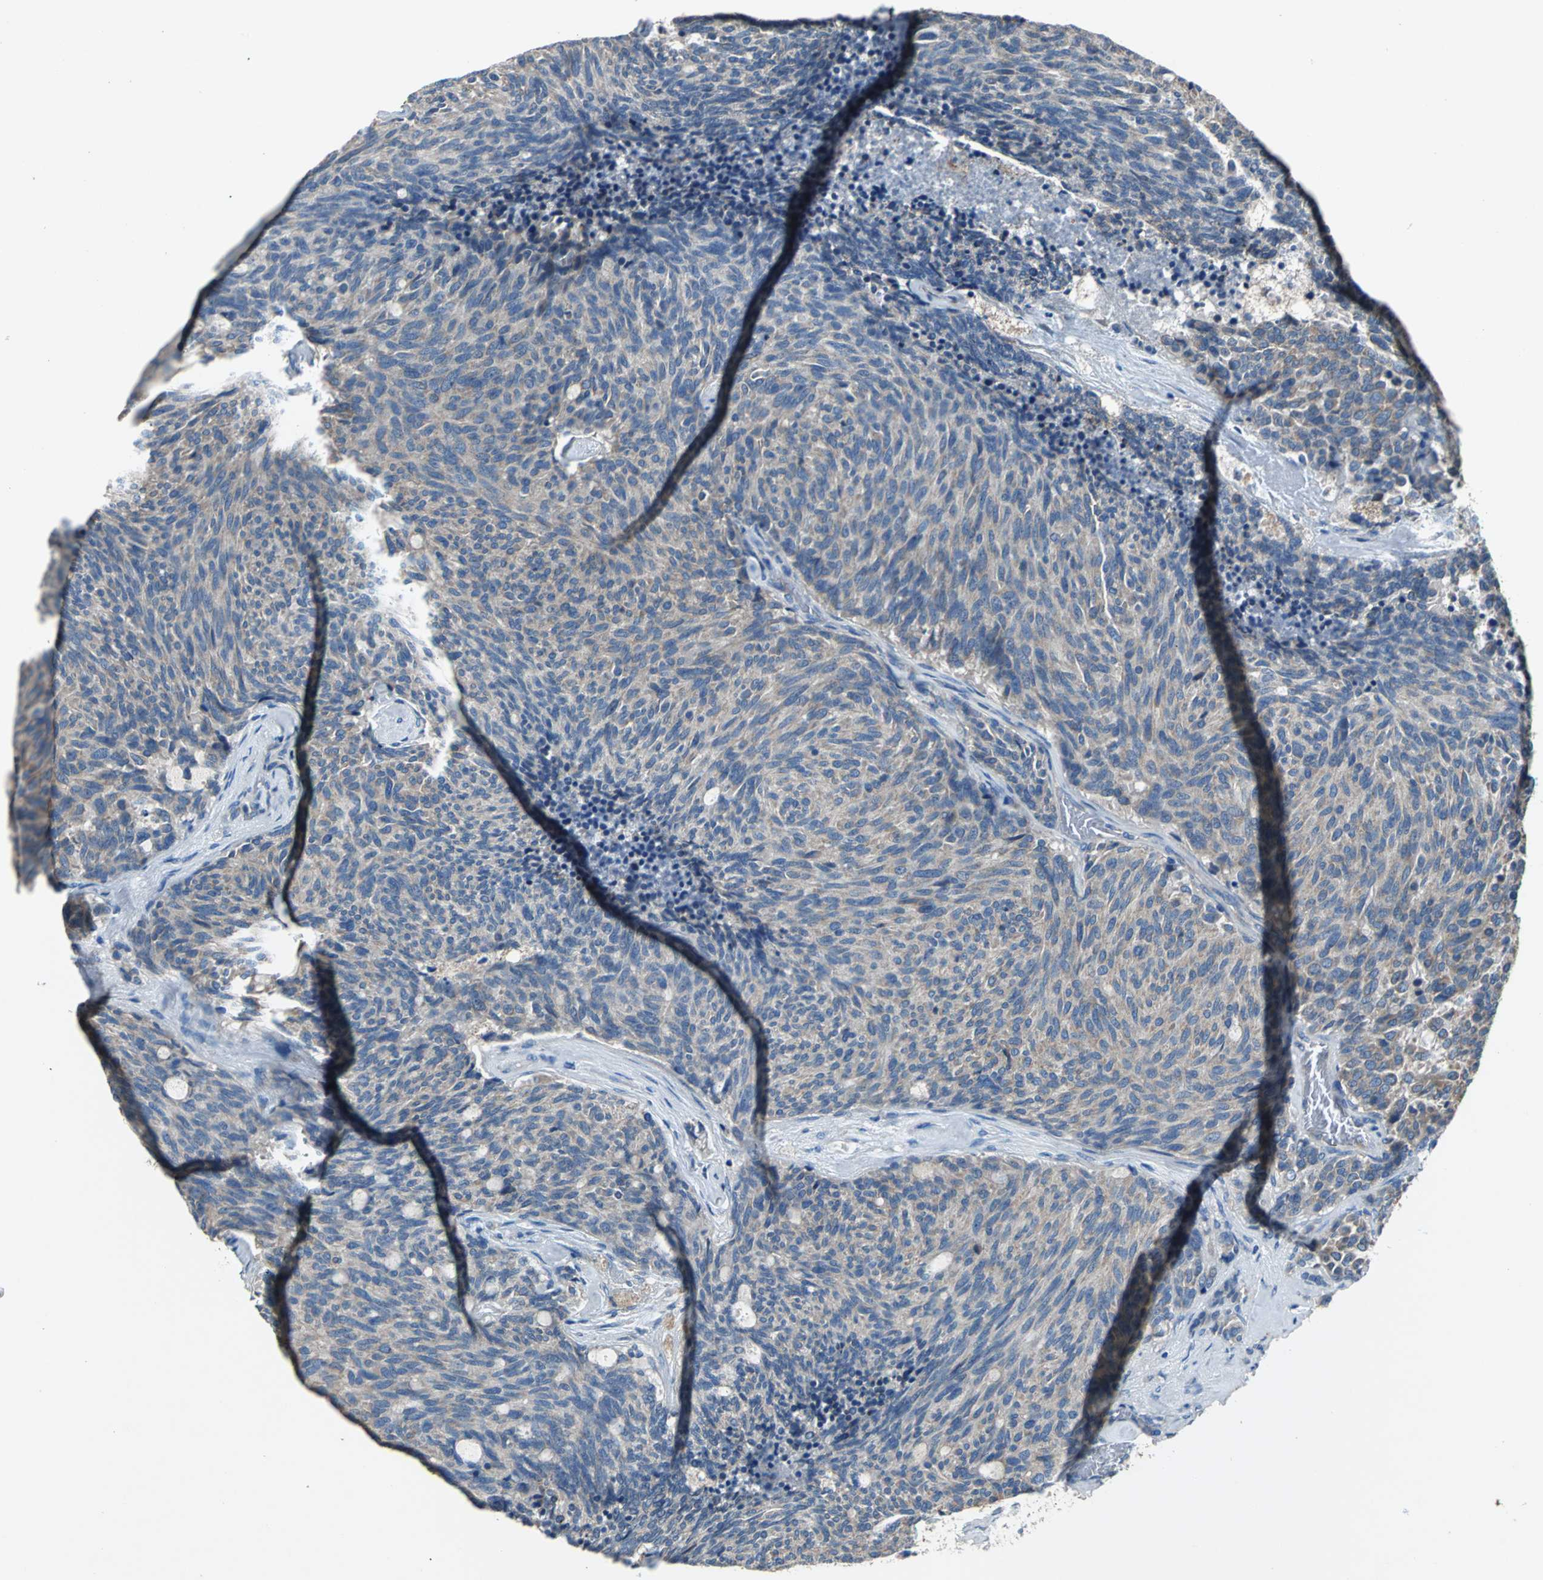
{"staining": {"intensity": "weak", "quantity": ">75%", "location": "cytoplasmic/membranous"}, "tissue": "carcinoid", "cell_type": "Tumor cells", "image_type": "cancer", "snomed": [{"axis": "morphology", "description": "Carcinoid, malignant, NOS"}, {"axis": "topography", "description": "Pancreas"}], "caption": "Immunohistochemistry photomicrograph of neoplastic tissue: human carcinoid stained using immunohistochemistry shows low levels of weak protein expression localized specifically in the cytoplasmic/membranous of tumor cells, appearing as a cytoplasmic/membranous brown color.", "gene": "HEPH", "patient": {"sex": "female", "age": 54}}